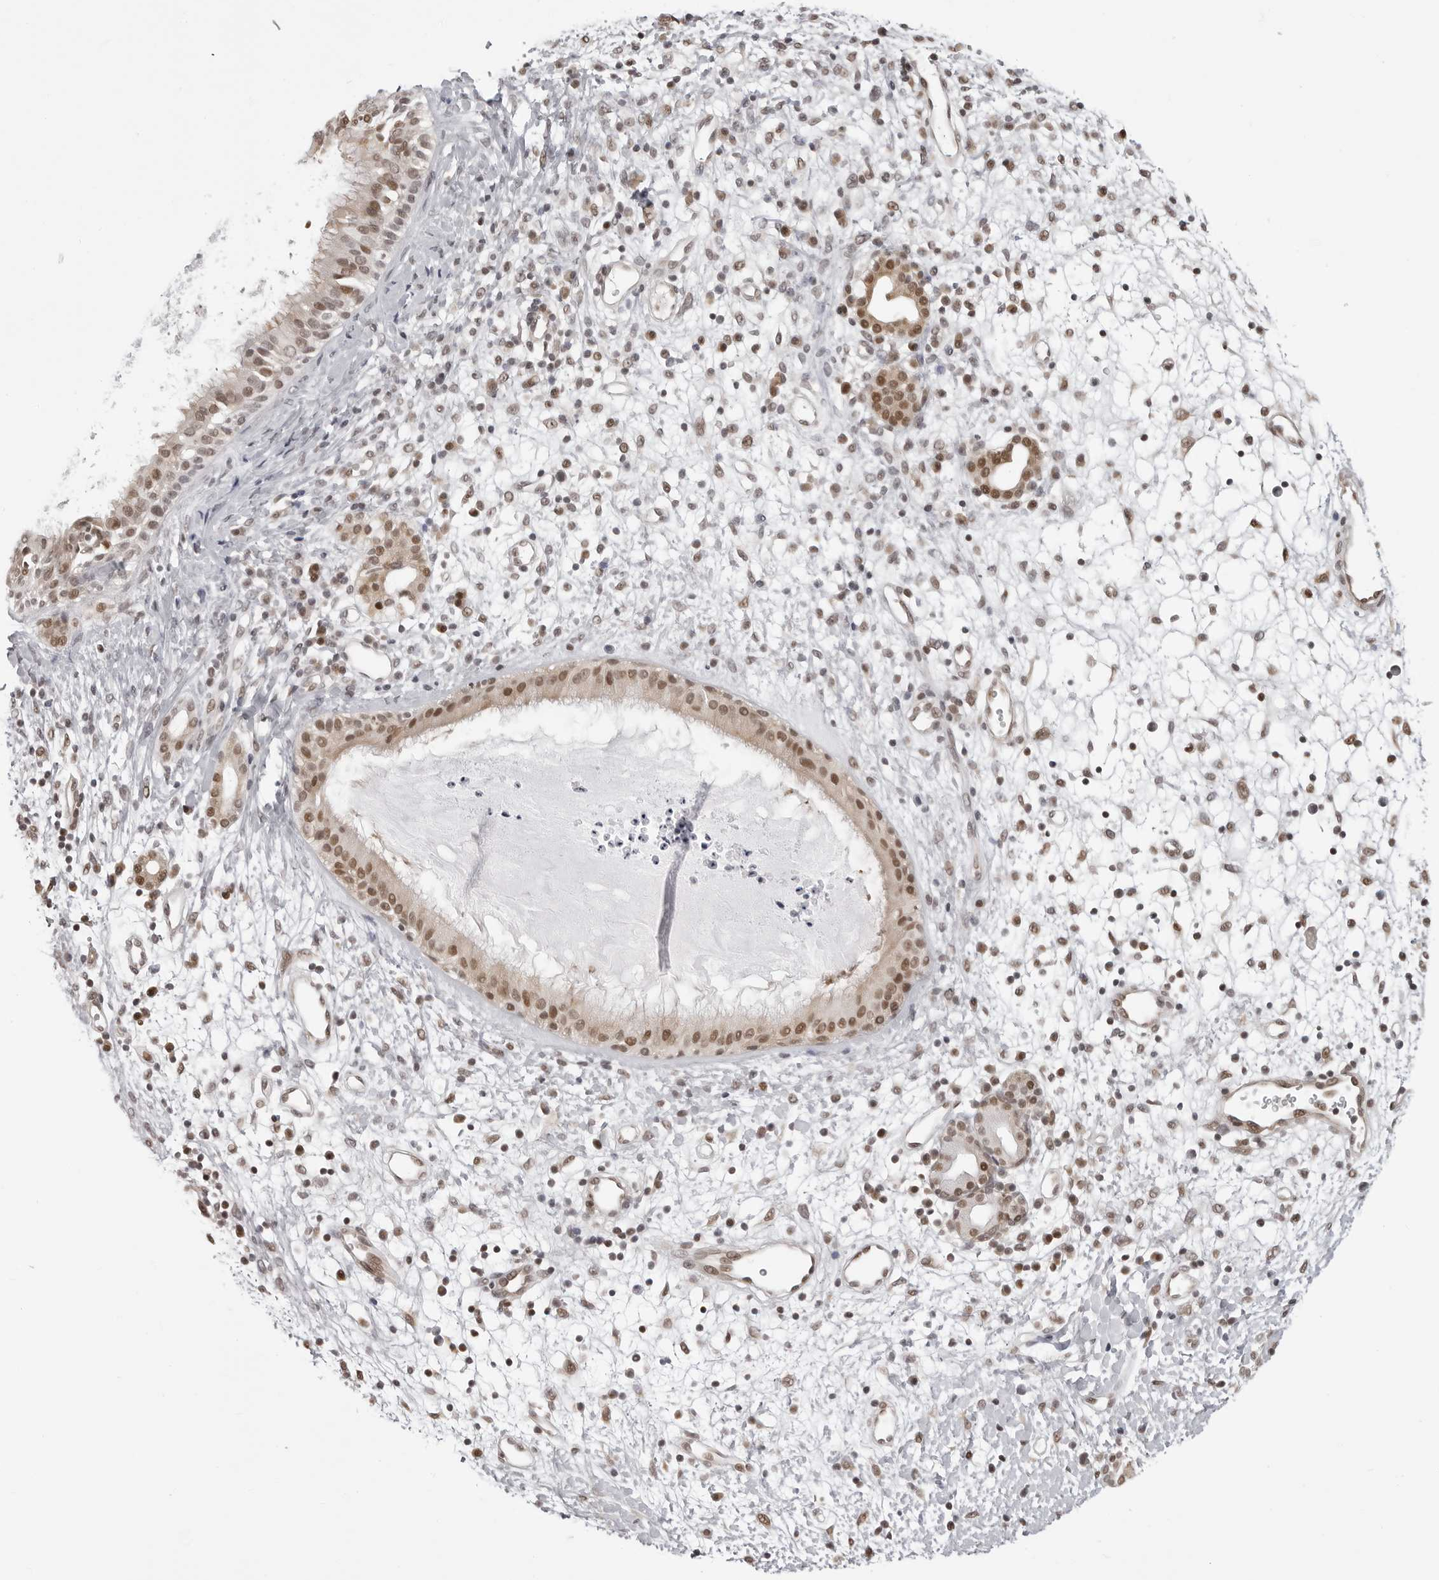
{"staining": {"intensity": "moderate", "quantity": ">75%", "location": "nuclear"}, "tissue": "nasopharynx", "cell_type": "Respiratory epithelial cells", "image_type": "normal", "snomed": [{"axis": "morphology", "description": "Normal tissue, NOS"}, {"axis": "topography", "description": "Nasopharynx"}], "caption": "IHC staining of normal nasopharynx, which demonstrates medium levels of moderate nuclear expression in about >75% of respiratory epithelial cells indicating moderate nuclear protein staining. The staining was performed using DAB (brown) for protein detection and nuclei were counterstained in hematoxylin (blue).", "gene": "PHF3", "patient": {"sex": "male", "age": 22}}